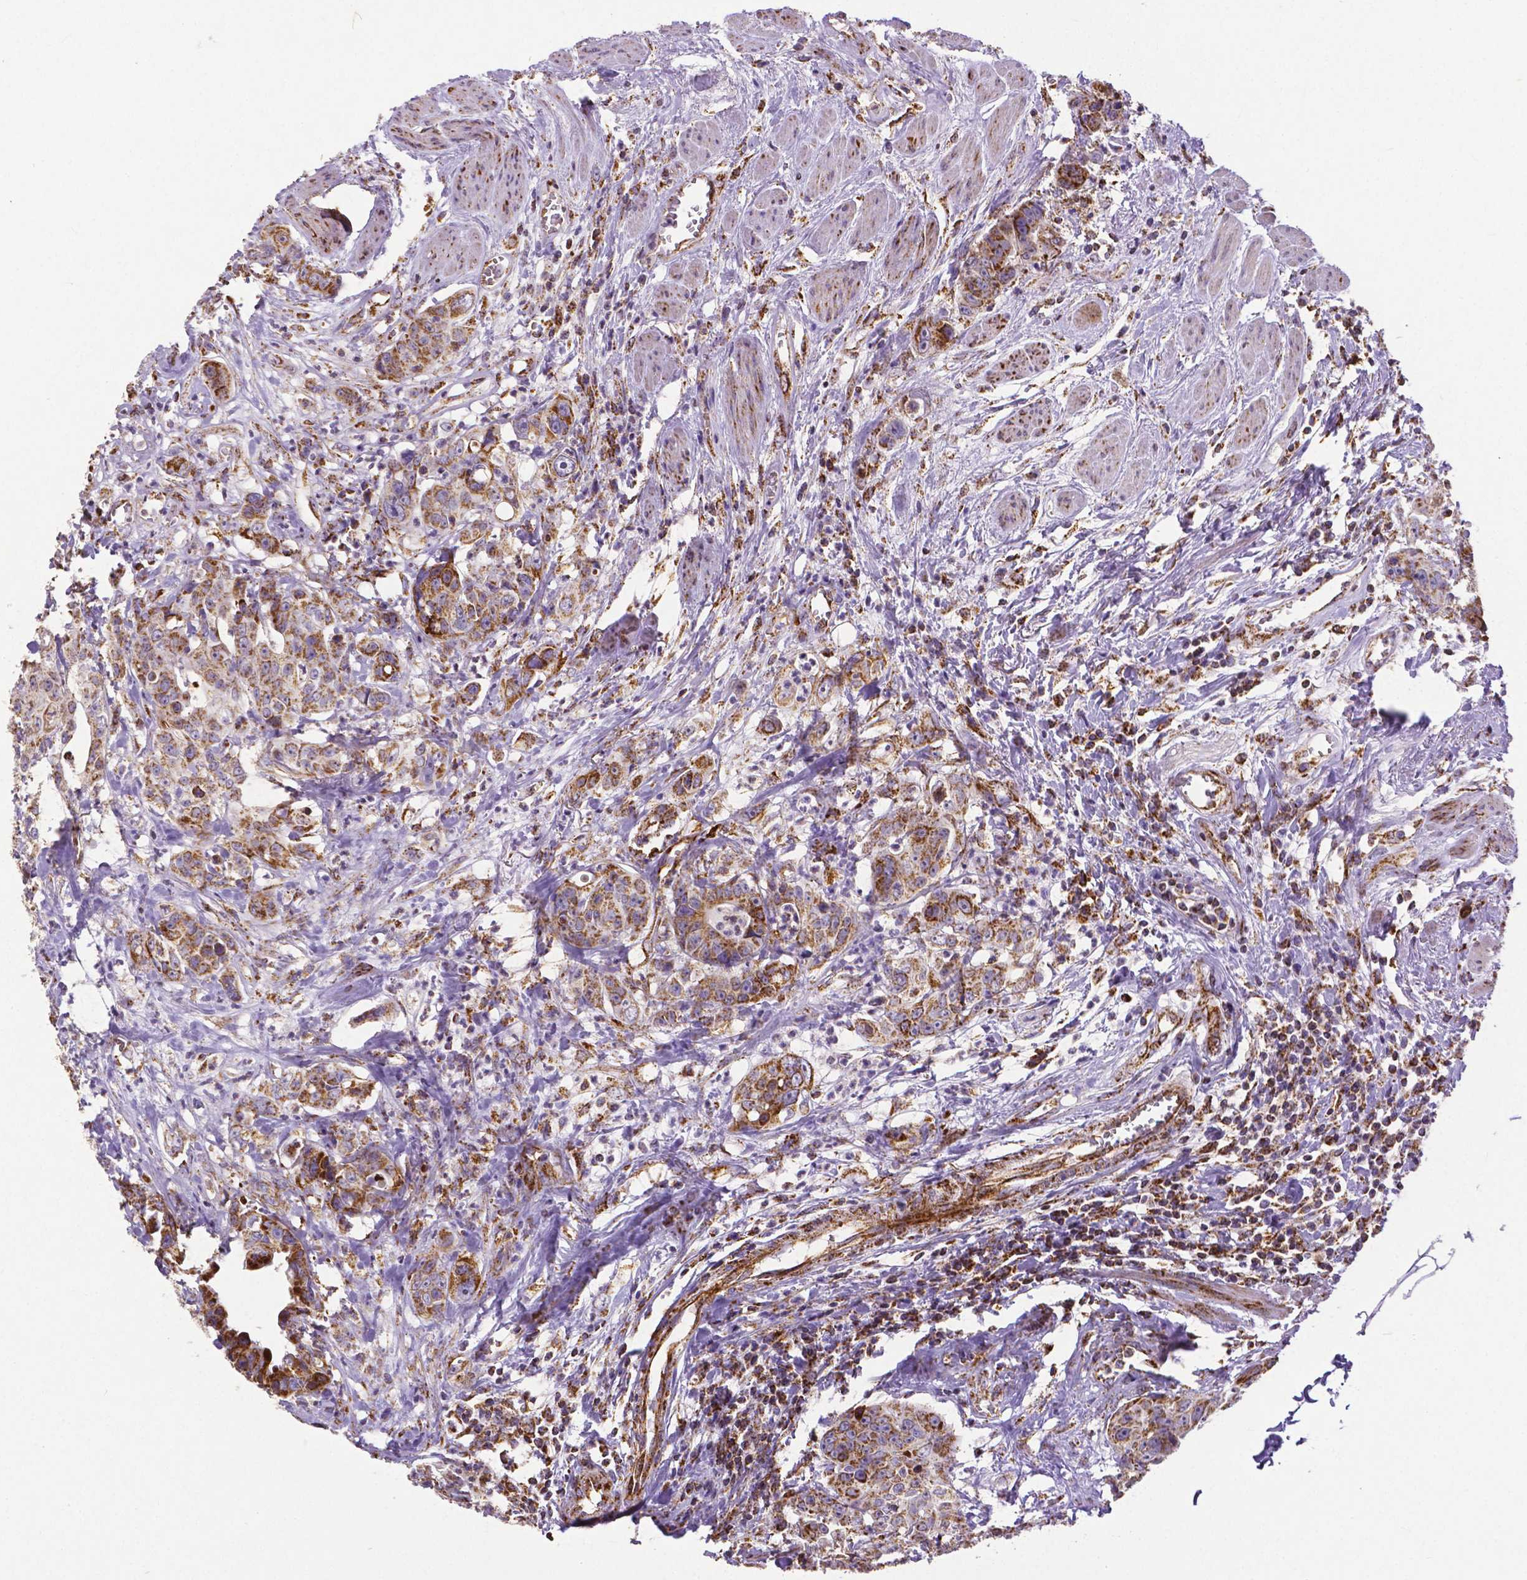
{"staining": {"intensity": "strong", "quantity": ">75%", "location": "cytoplasmic/membranous"}, "tissue": "colorectal cancer", "cell_type": "Tumor cells", "image_type": "cancer", "snomed": [{"axis": "morphology", "description": "Adenocarcinoma, NOS"}, {"axis": "topography", "description": "Rectum"}], "caption": "Immunohistochemical staining of human colorectal cancer shows high levels of strong cytoplasmic/membranous staining in about >75% of tumor cells.", "gene": "MACC1", "patient": {"sex": "female", "age": 62}}